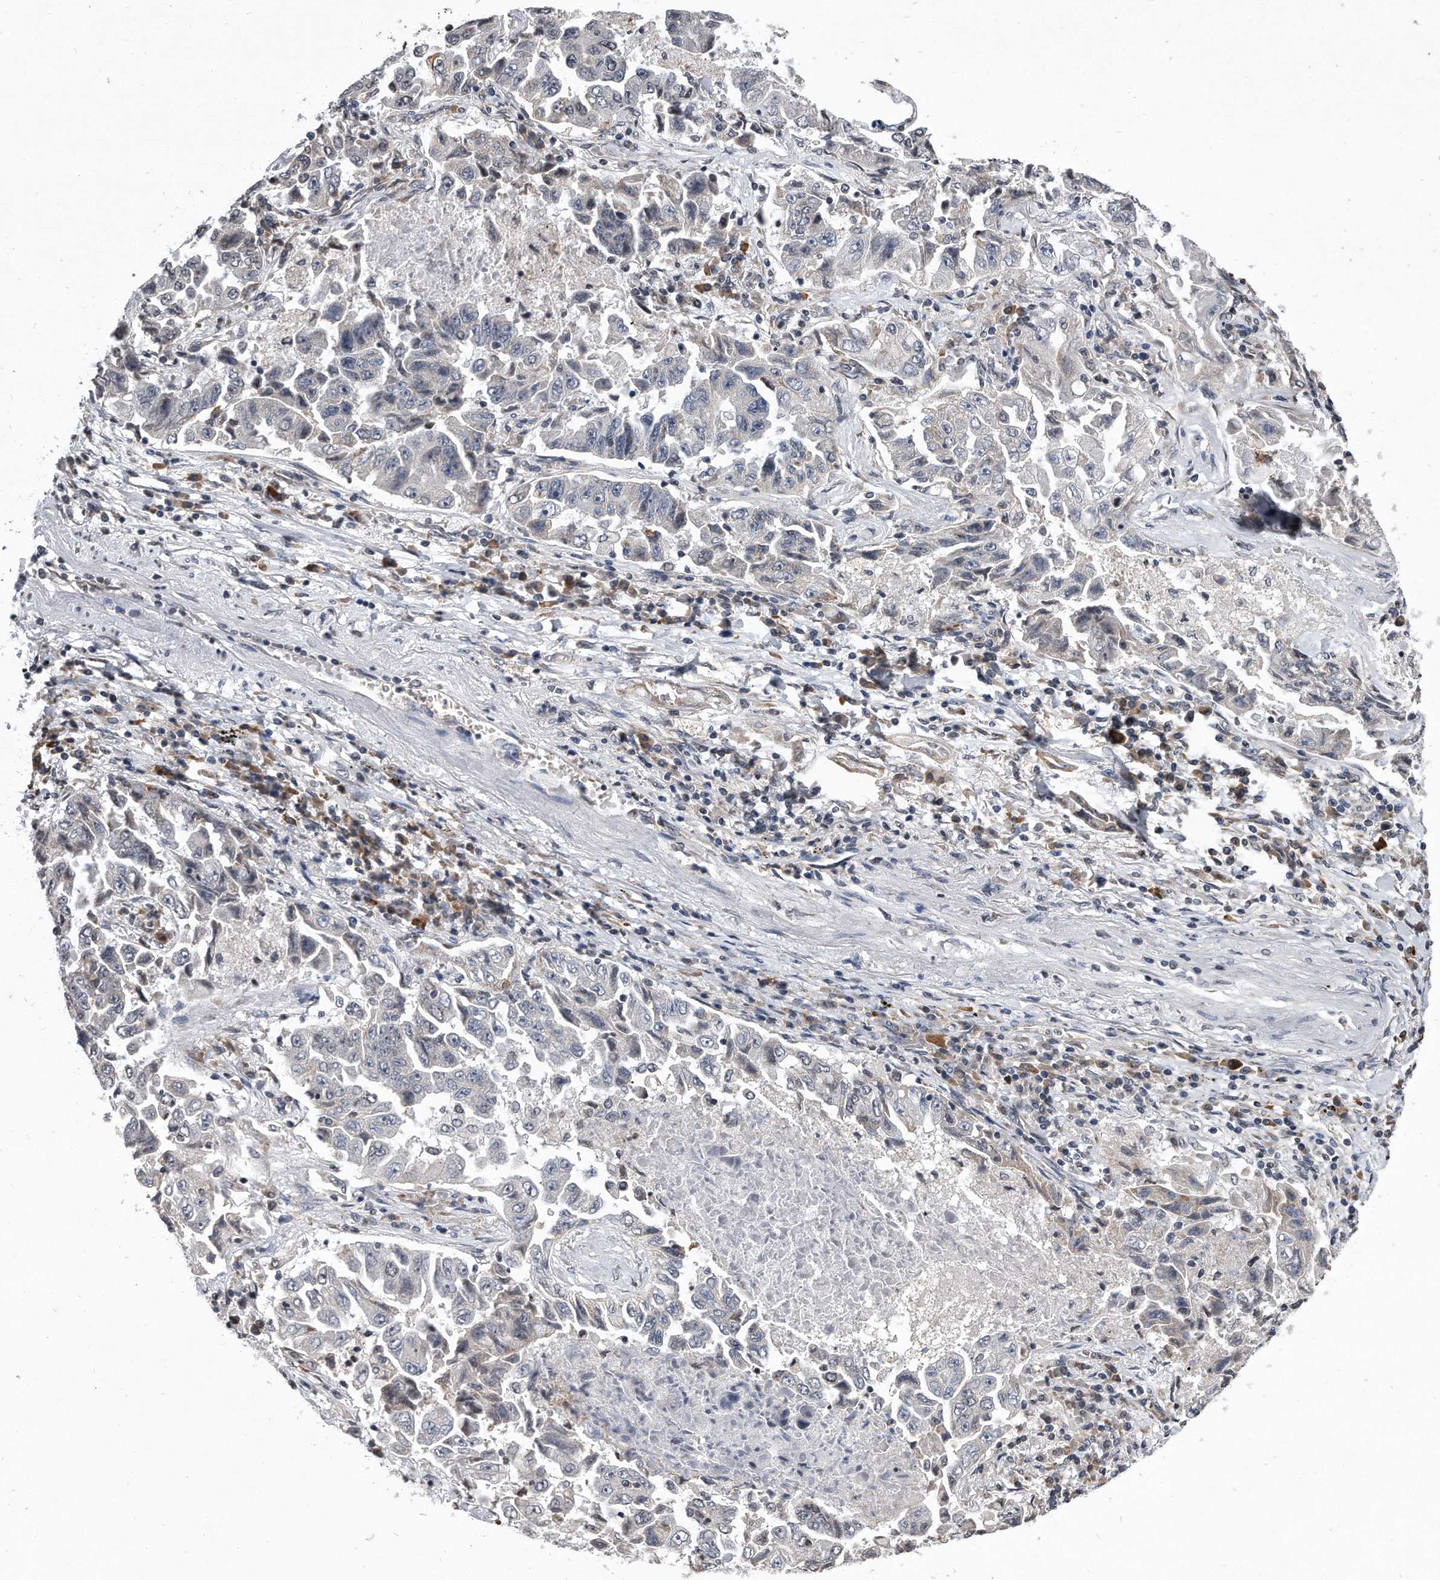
{"staining": {"intensity": "negative", "quantity": "none", "location": "none"}, "tissue": "lung cancer", "cell_type": "Tumor cells", "image_type": "cancer", "snomed": [{"axis": "morphology", "description": "Adenocarcinoma, NOS"}, {"axis": "topography", "description": "Lung"}], "caption": "High power microscopy histopathology image of an IHC histopathology image of lung adenocarcinoma, revealing no significant expression in tumor cells. (Immunohistochemistry, brightfield microscopy, high magnification).", "gene": "DAB1", "patient": {"sex": "female", "age": 51}}